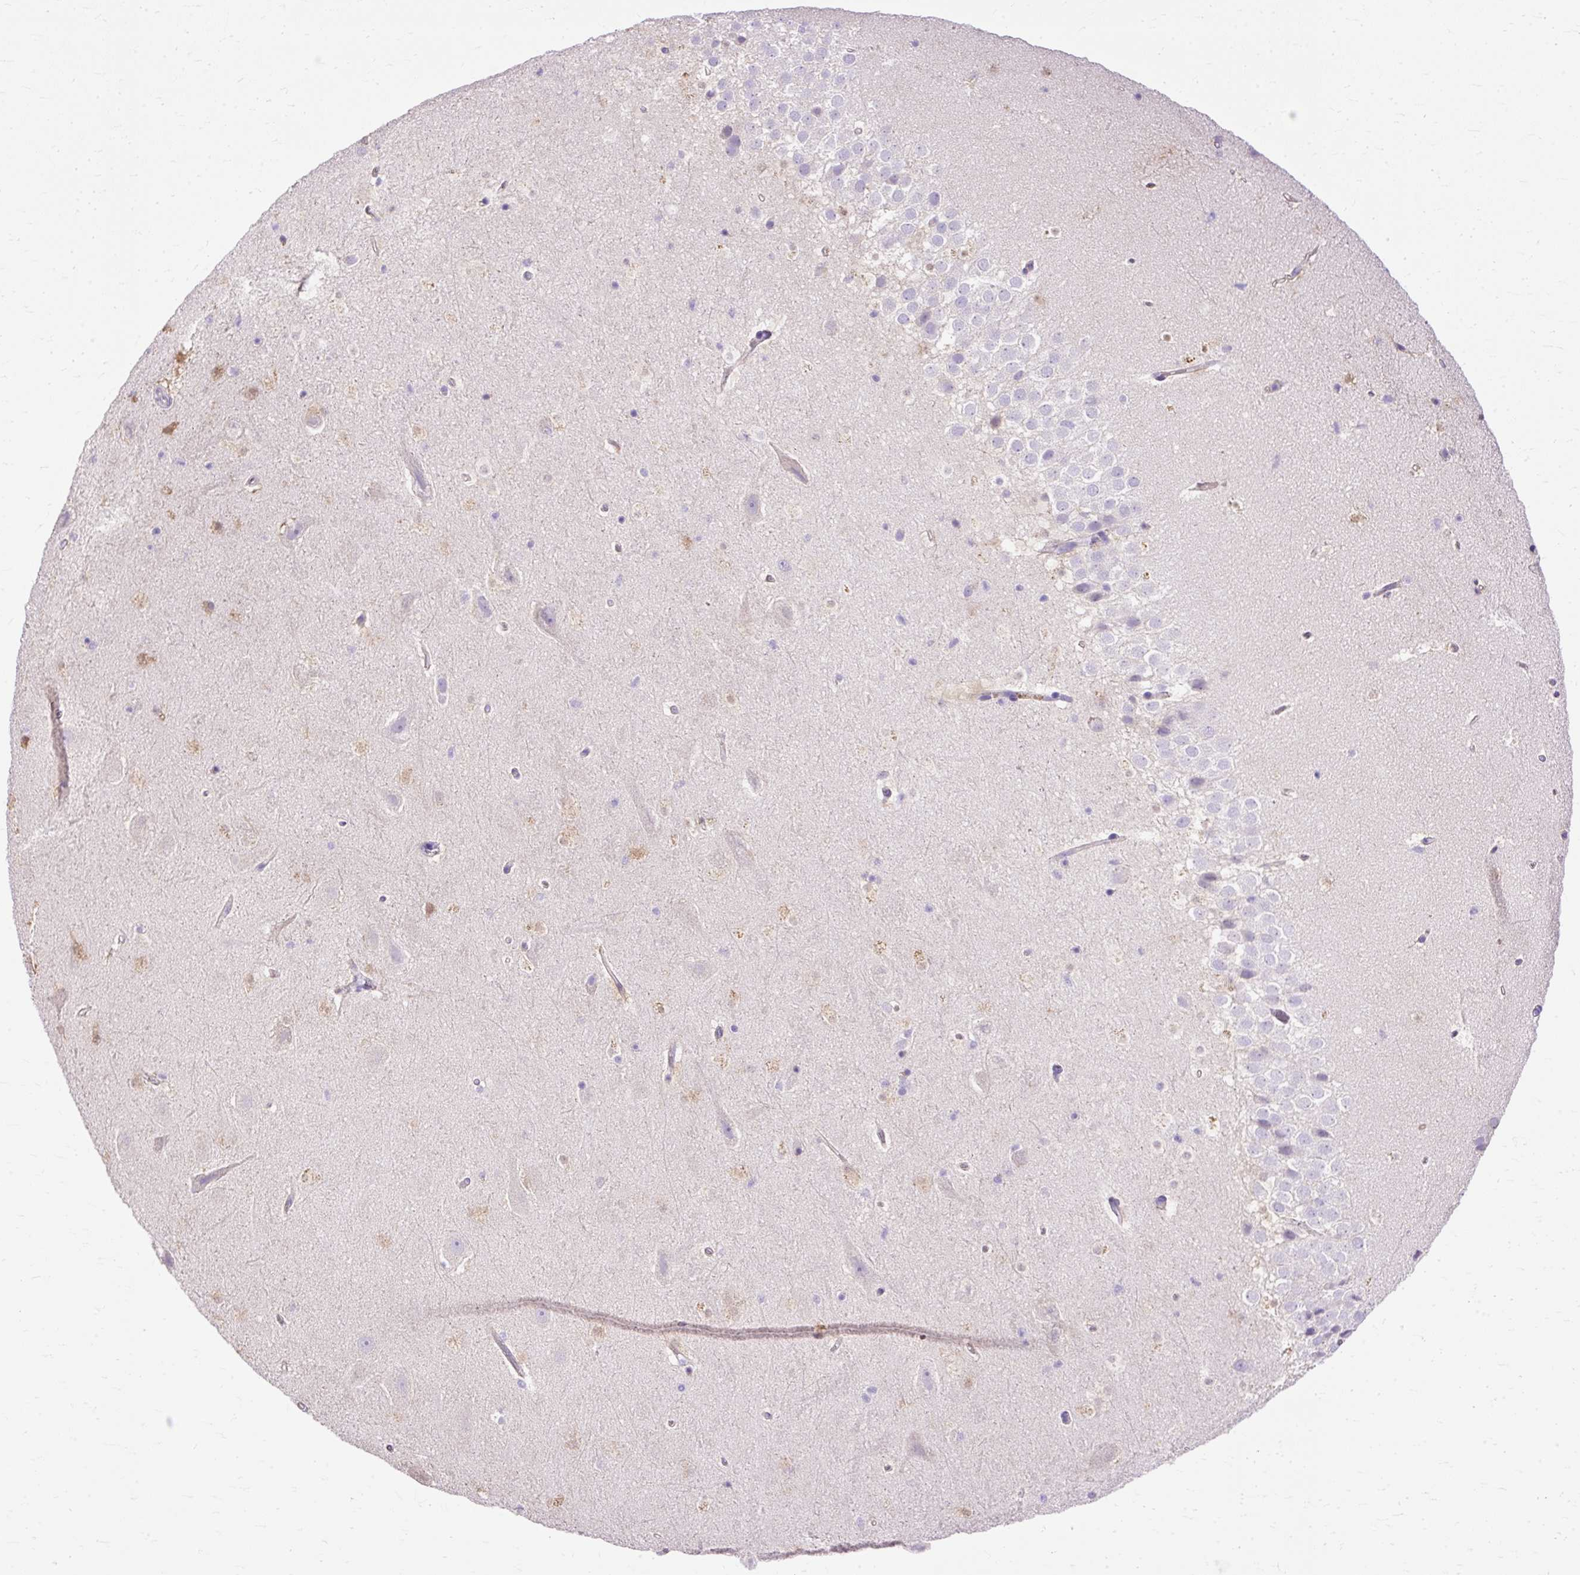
{"staining": {"intensity": "negative", "quantity": "none", "location": "none"}, "tissue": "hippocampus", "cell_type": "Glial cells", "image_type": "normal", "snomed": [{"axis": "morphology", "description": "Normal tissue, NOS"}, {"axis": "topography", "description": "Hippocampus"}], "caption": "Immunohistochemical staining of unremarkable hippocampus demonstrates no significant staining in glial cells.", "gene": "MYO6", "patient": {"sex": "male", "age": 37}}